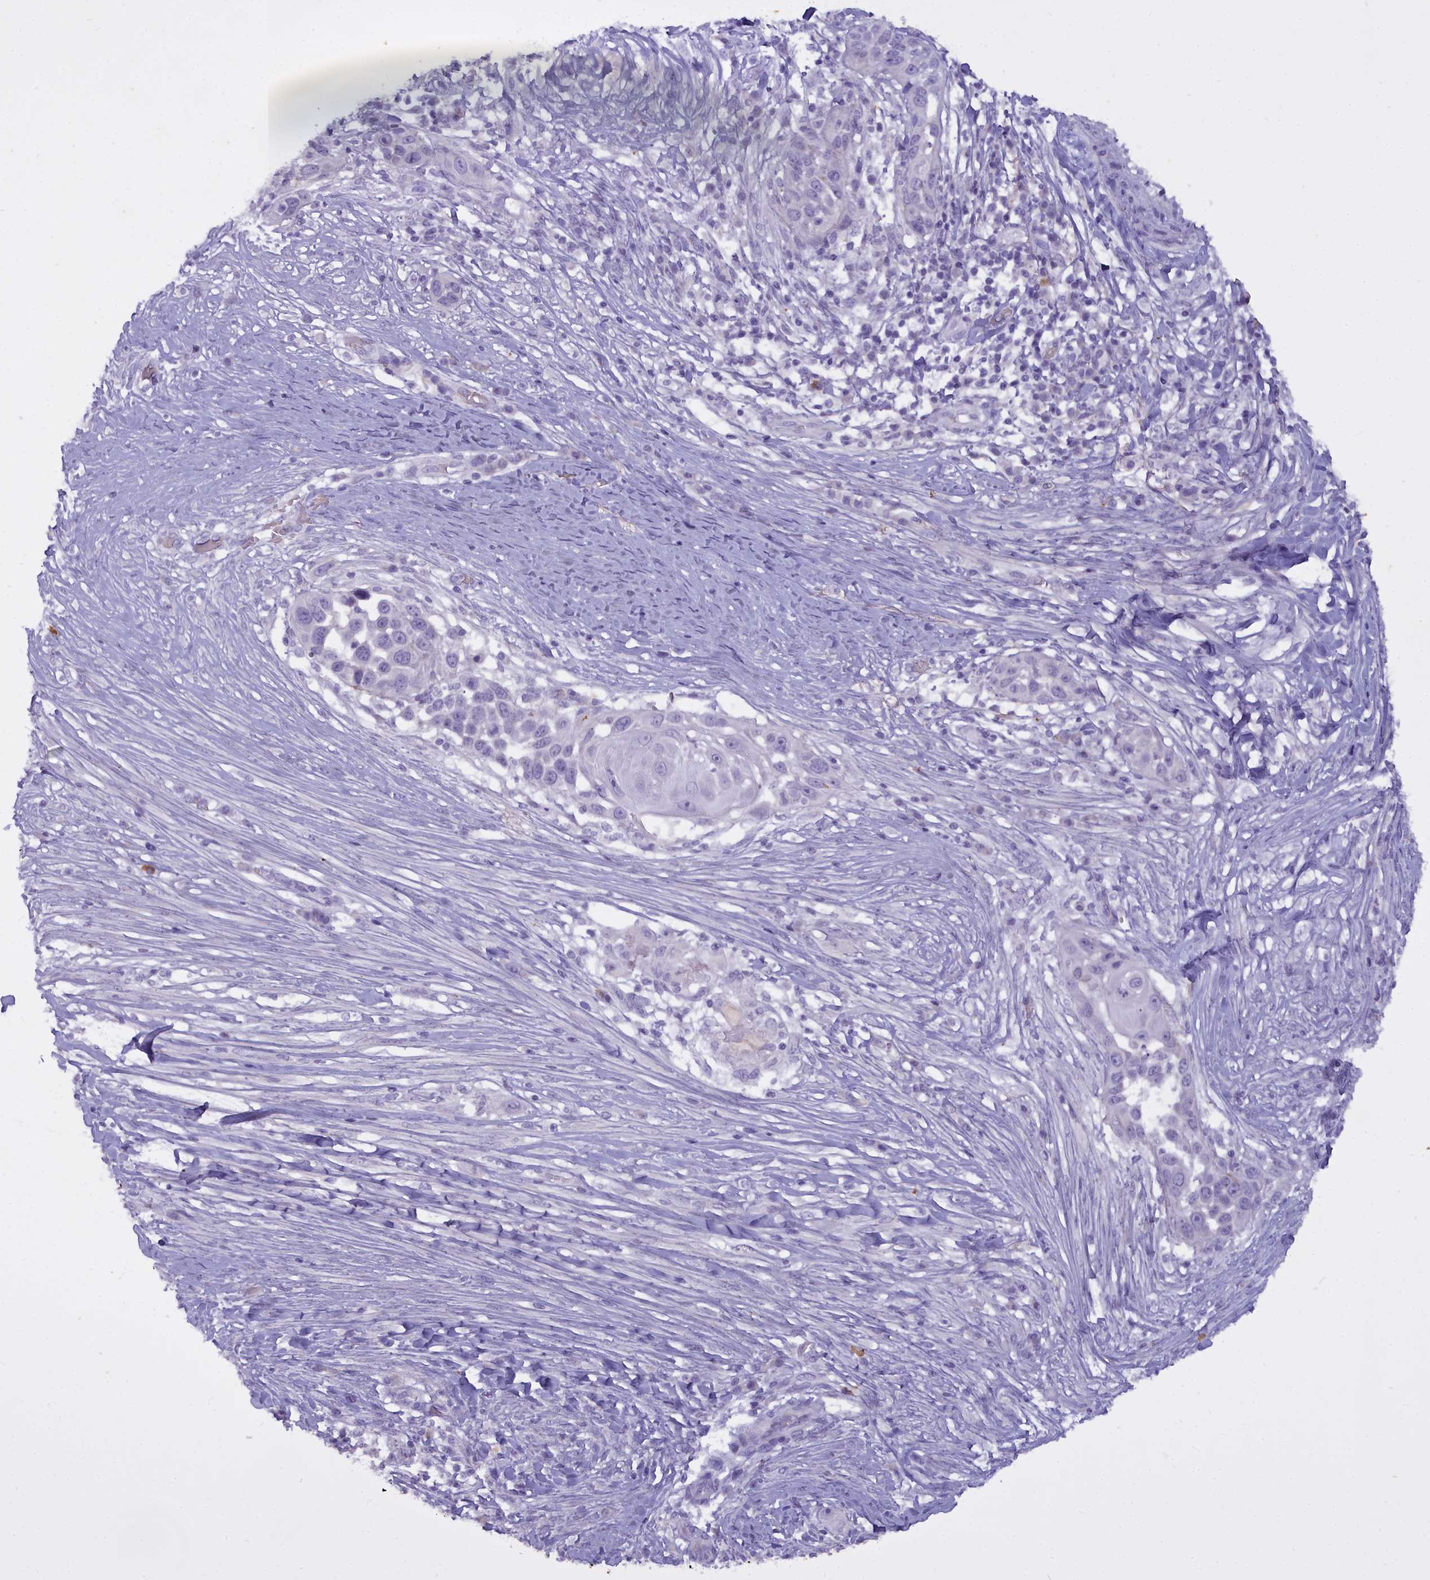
{"staining": {"intensity": "negative", "quantity": "none", "location": "none"}, "tissue": "skin cancer", "cell_type": "Tumor cells", "image_type": "cancer", "snomed": [{"axis": "morphology", "description": "Squamous cell carcinoma, NOS"}, {"axis": "topography", "description": "Skin"}], "caption": "High magnification brightfield microscopy of squamous cell carcinoma (skin) stained with DAB (3,3'-diaminobenzidine) (brown) and counterstained with hematoxylin (blue): tumor cells show no significant staining.", "gene": "OSTN", "patient": {"sex": "female", "age": 44}}